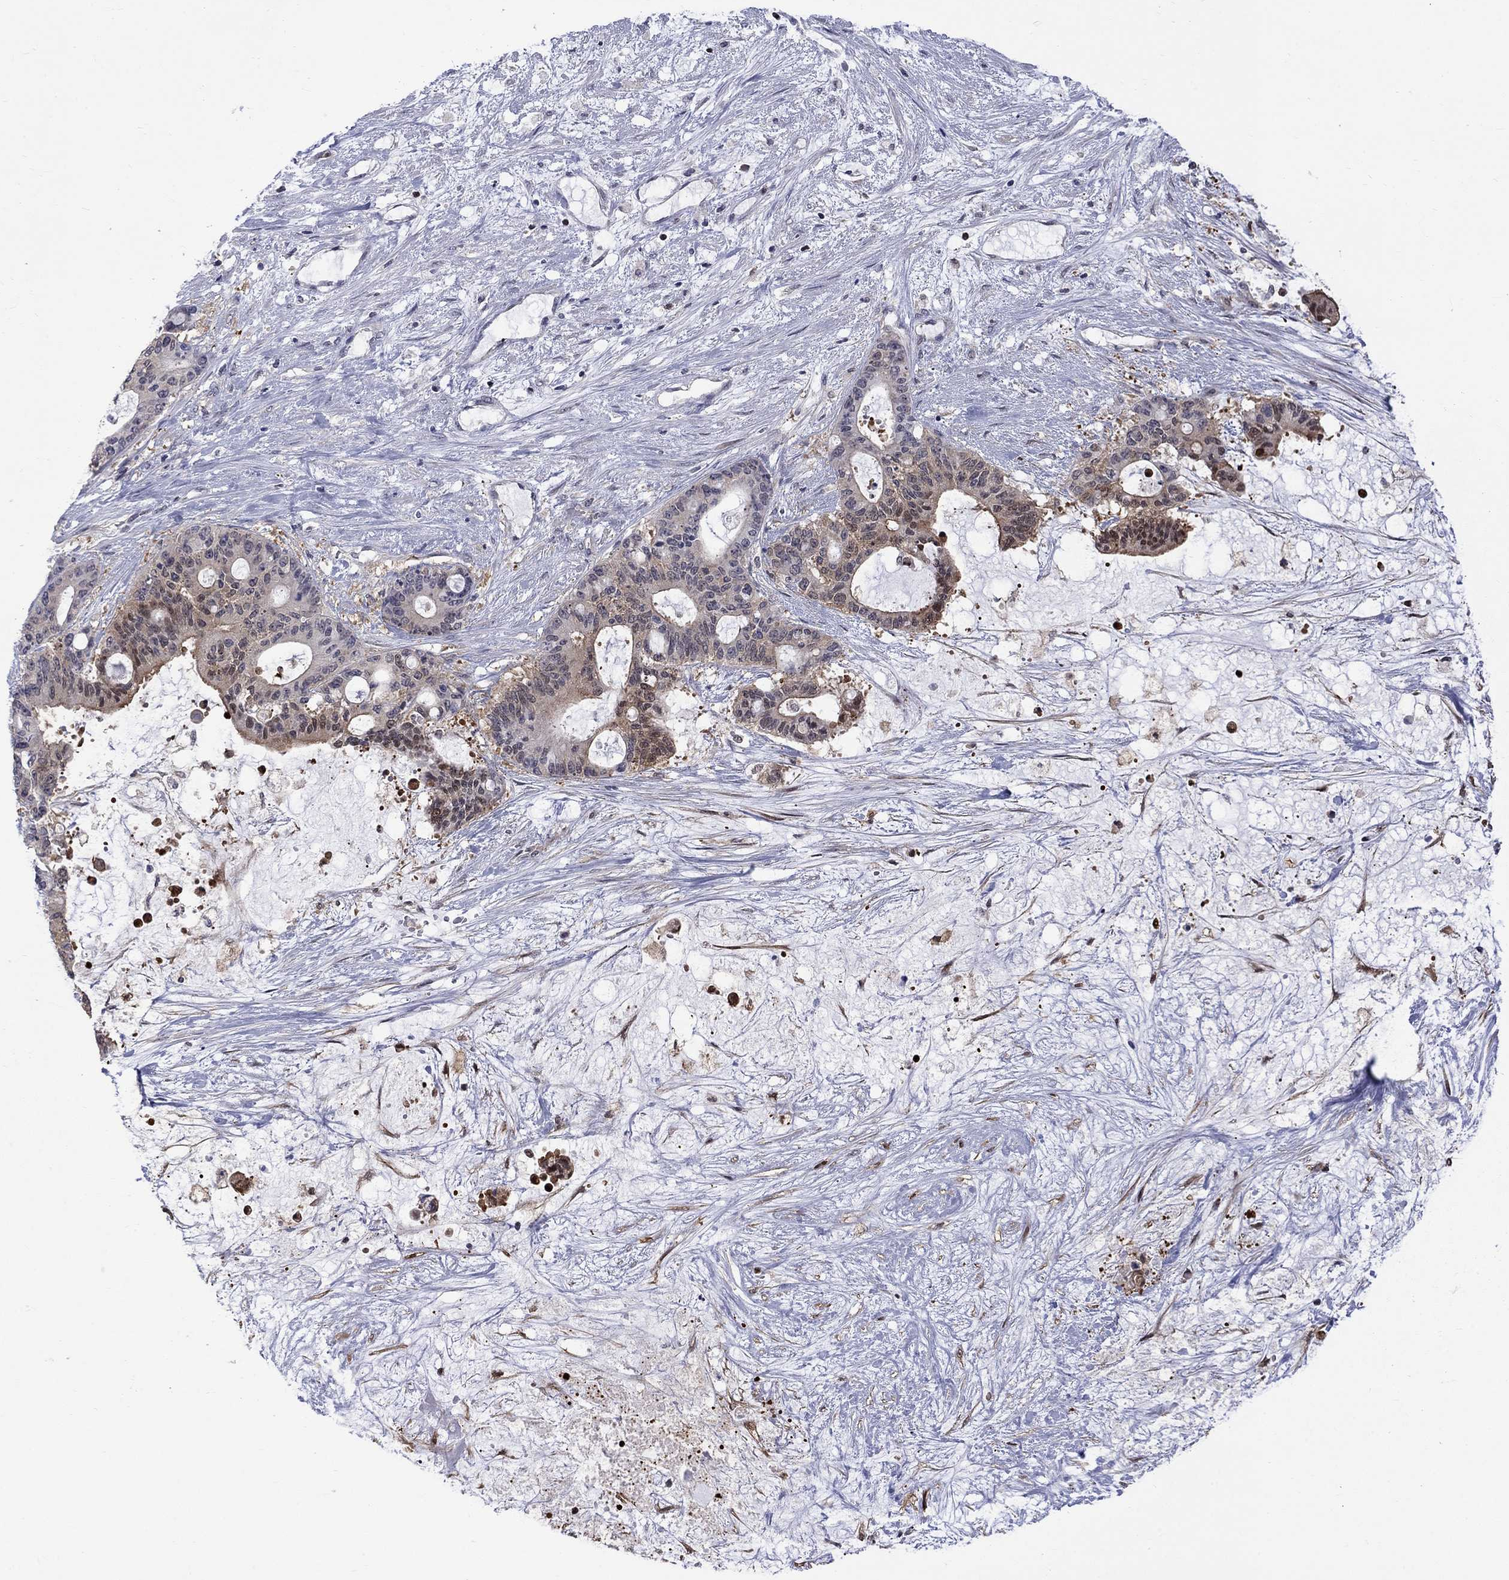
{"staining": {"intensity": "negative", "quantity": "none", "location": "none"}, "tissue": "liver cancer", "cell_type": "Tumor cells", "image_type": "cancer", "snomed": [{"axis": "morphology", "description": "Normal tissue, NOS"}, {"axis": "morphology", "description": "Cholangiocarcinoma"}, {"axis": "topography", "description": "Liver"}, {"axis": "topography", "description": "Peripheral nerve tissue"}], "caption": "High power microscopy image of an immunohistochemistry photomicrograph of liver cholangiocarcinoma, revealing no significant staining in tumor cells.", "gene": "HKDC1", "patient": {"sex": "female", "age": 73}}